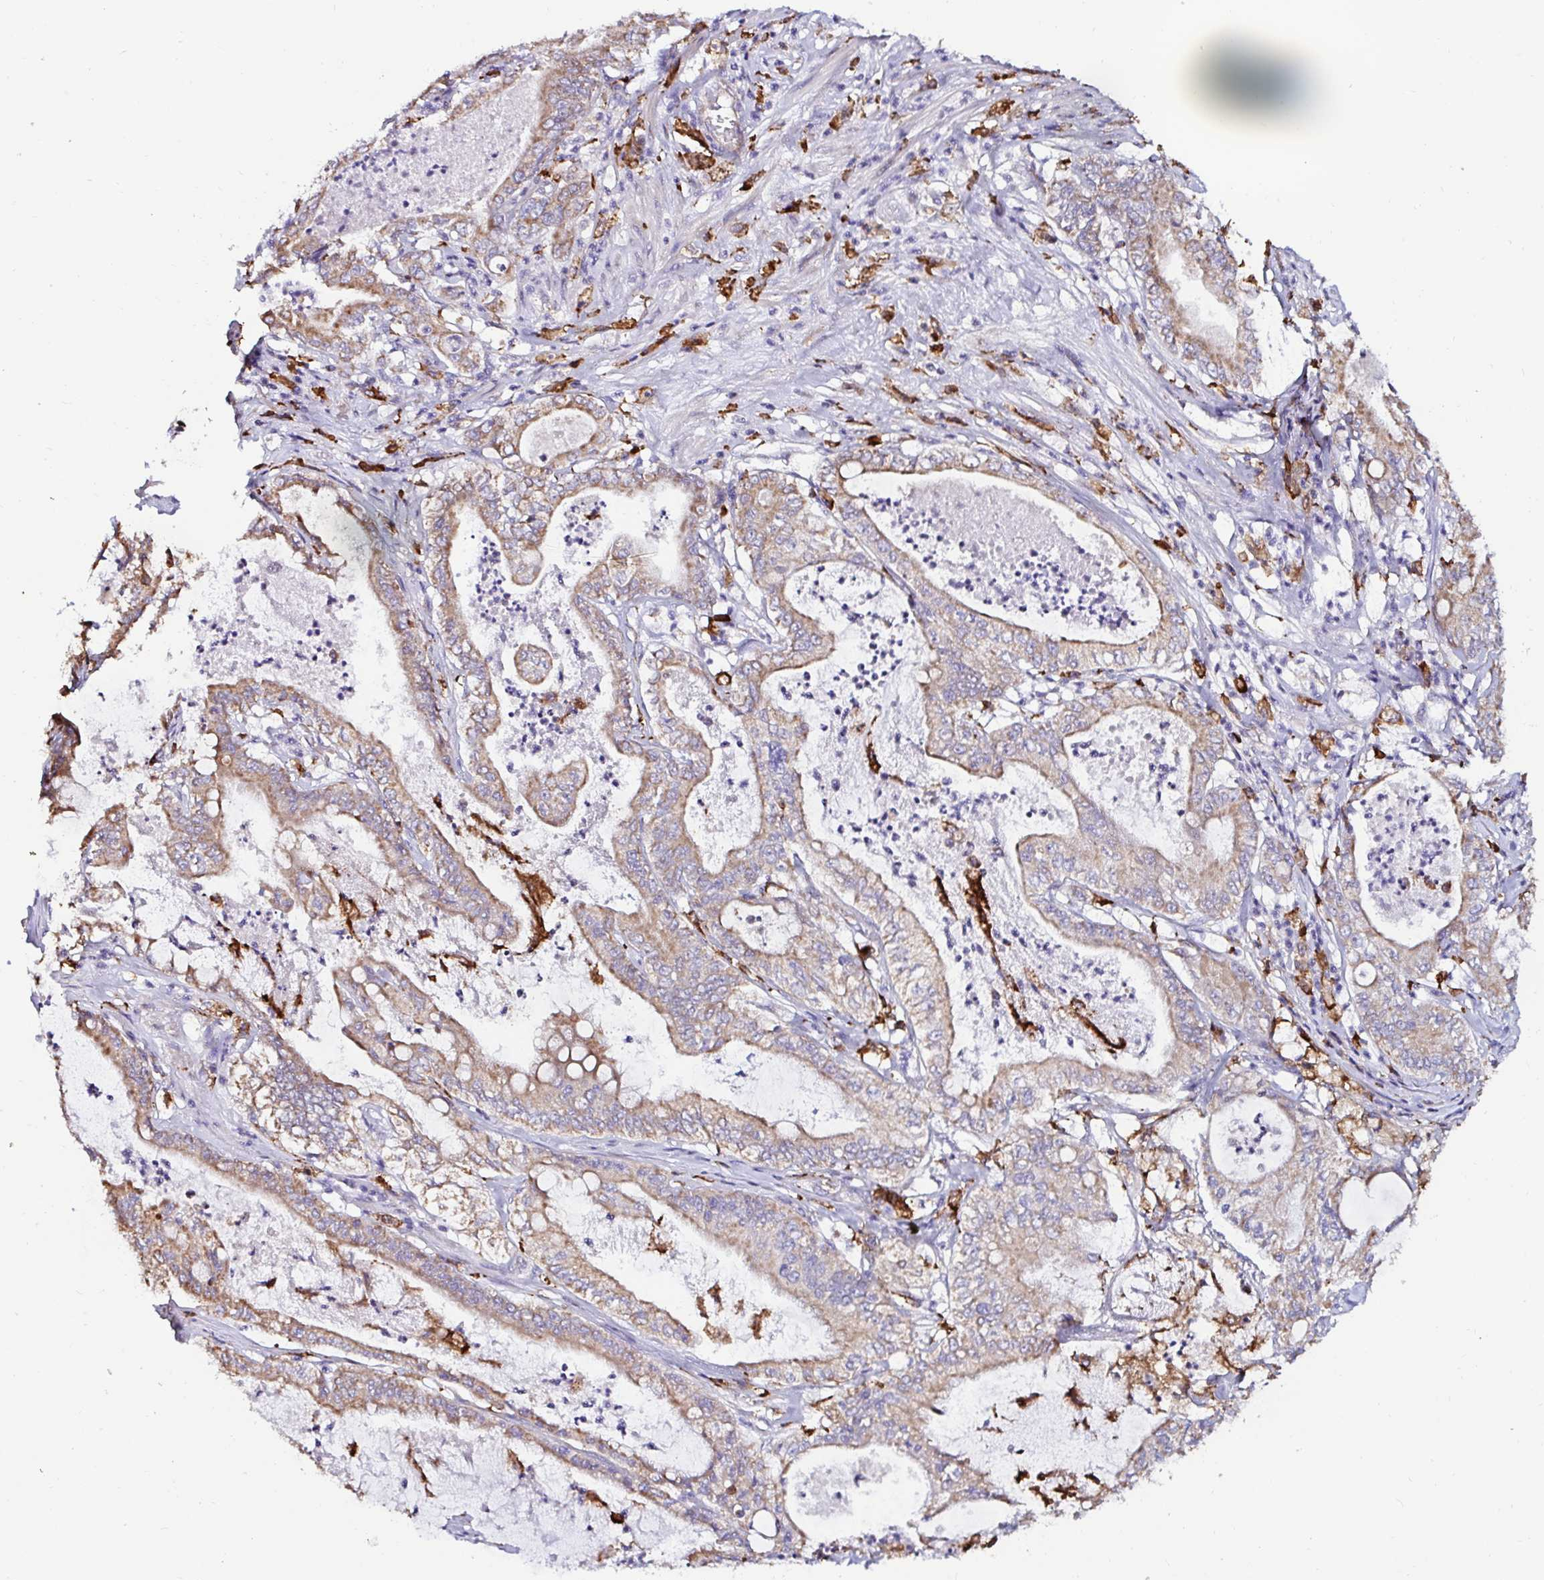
{"staining": {"intensity": "moderate", "quantity": ">75%", "location": "cytoplasmic/membranous"}, "tissue": "pancreatic cancer", "cell_type": "Tumor cells", "image_type": "cancer", "snomed": [{"axis": "morphology", "description": "Adenocarcinoma, NOS"}, {"axis": "topography", "description": "Pancreas"}], "caption": "High-magnification brightfield microscopy of pancreatic cancer (adenocarcinoma) stained with DAB (3,3'-diaminobenzidine) (brown) and counterstained with hematoxylin (blue). tumor cells exhibit moderate cytoplasmic/membranous expression is appreciated in approximately>75% of cells.", "gene": "MSR1", "patient": {"sex": "male", "age": 71}}